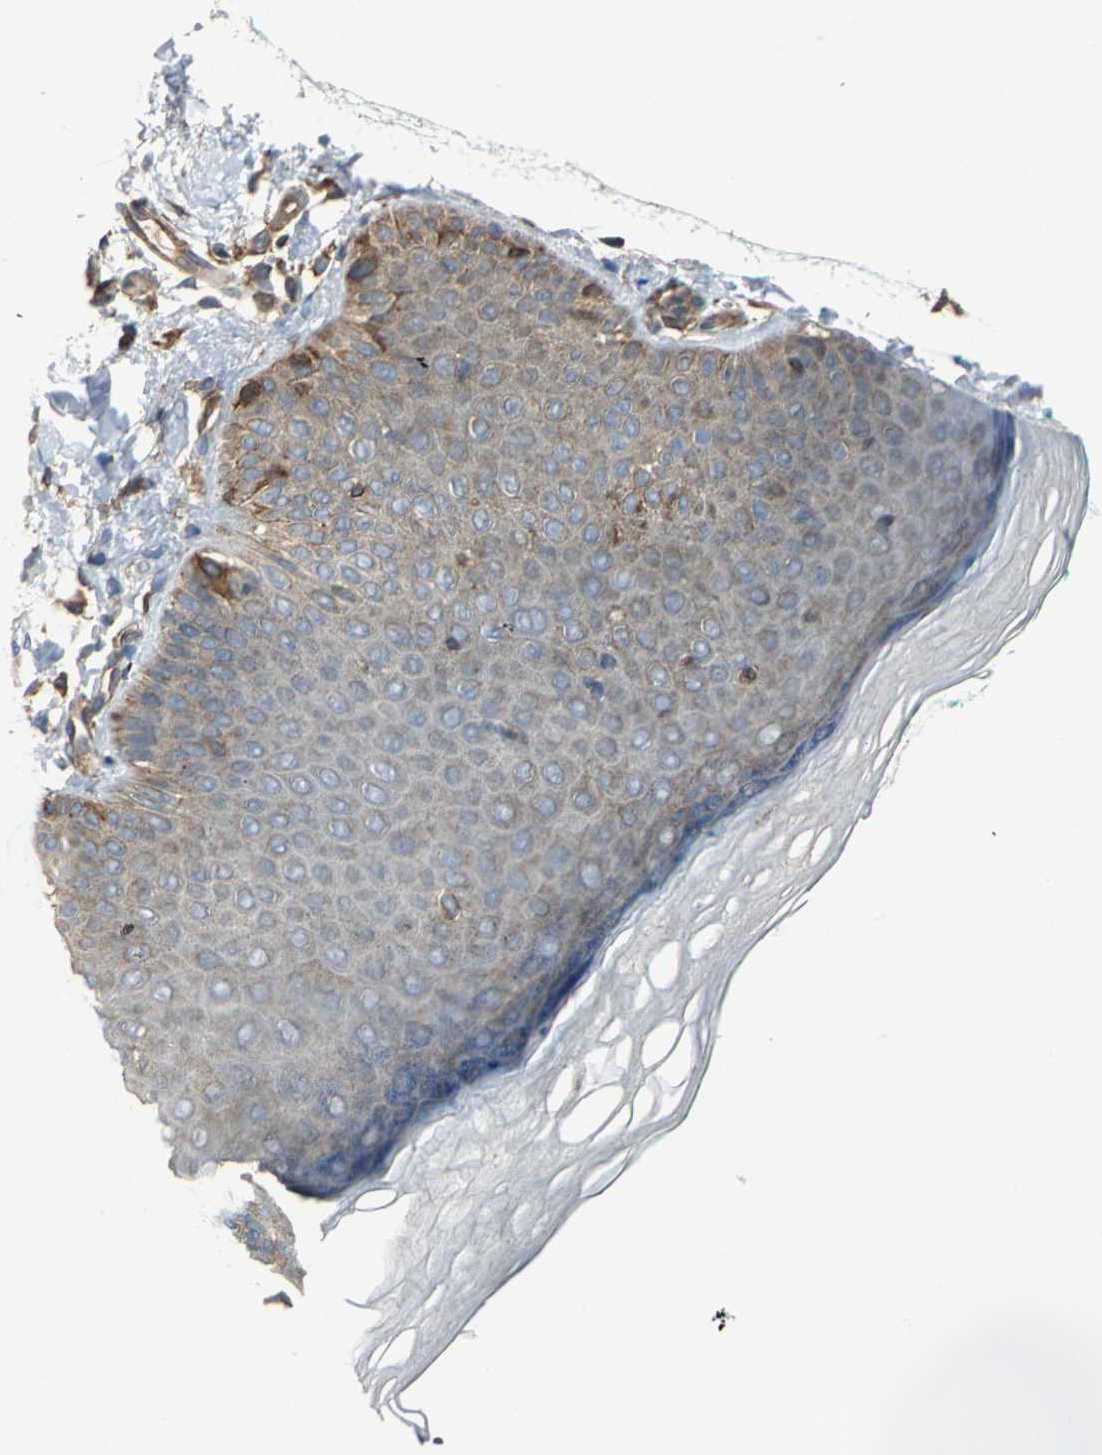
{"staining": {"intensity": "moderate", "quantity": ">75%", "location": "cytoplasmic/membranous"}, "tissue": "skin", "cell_type": "Fibroblasts", "image_type": "normal", "snomed": [{"axis": "morphology", "description": "Normal tissue, NOS"}, {"axis": "topography", "description": "Skin"}], "caption": "Immunohistochemical staining of unremarkable skin exhibits moderate cytoplasmic/membranous protein positivity in approximately >75% of fibroblasts.", "gene": "SYVN1", "patient": {"sex": "male", "age": 26}}